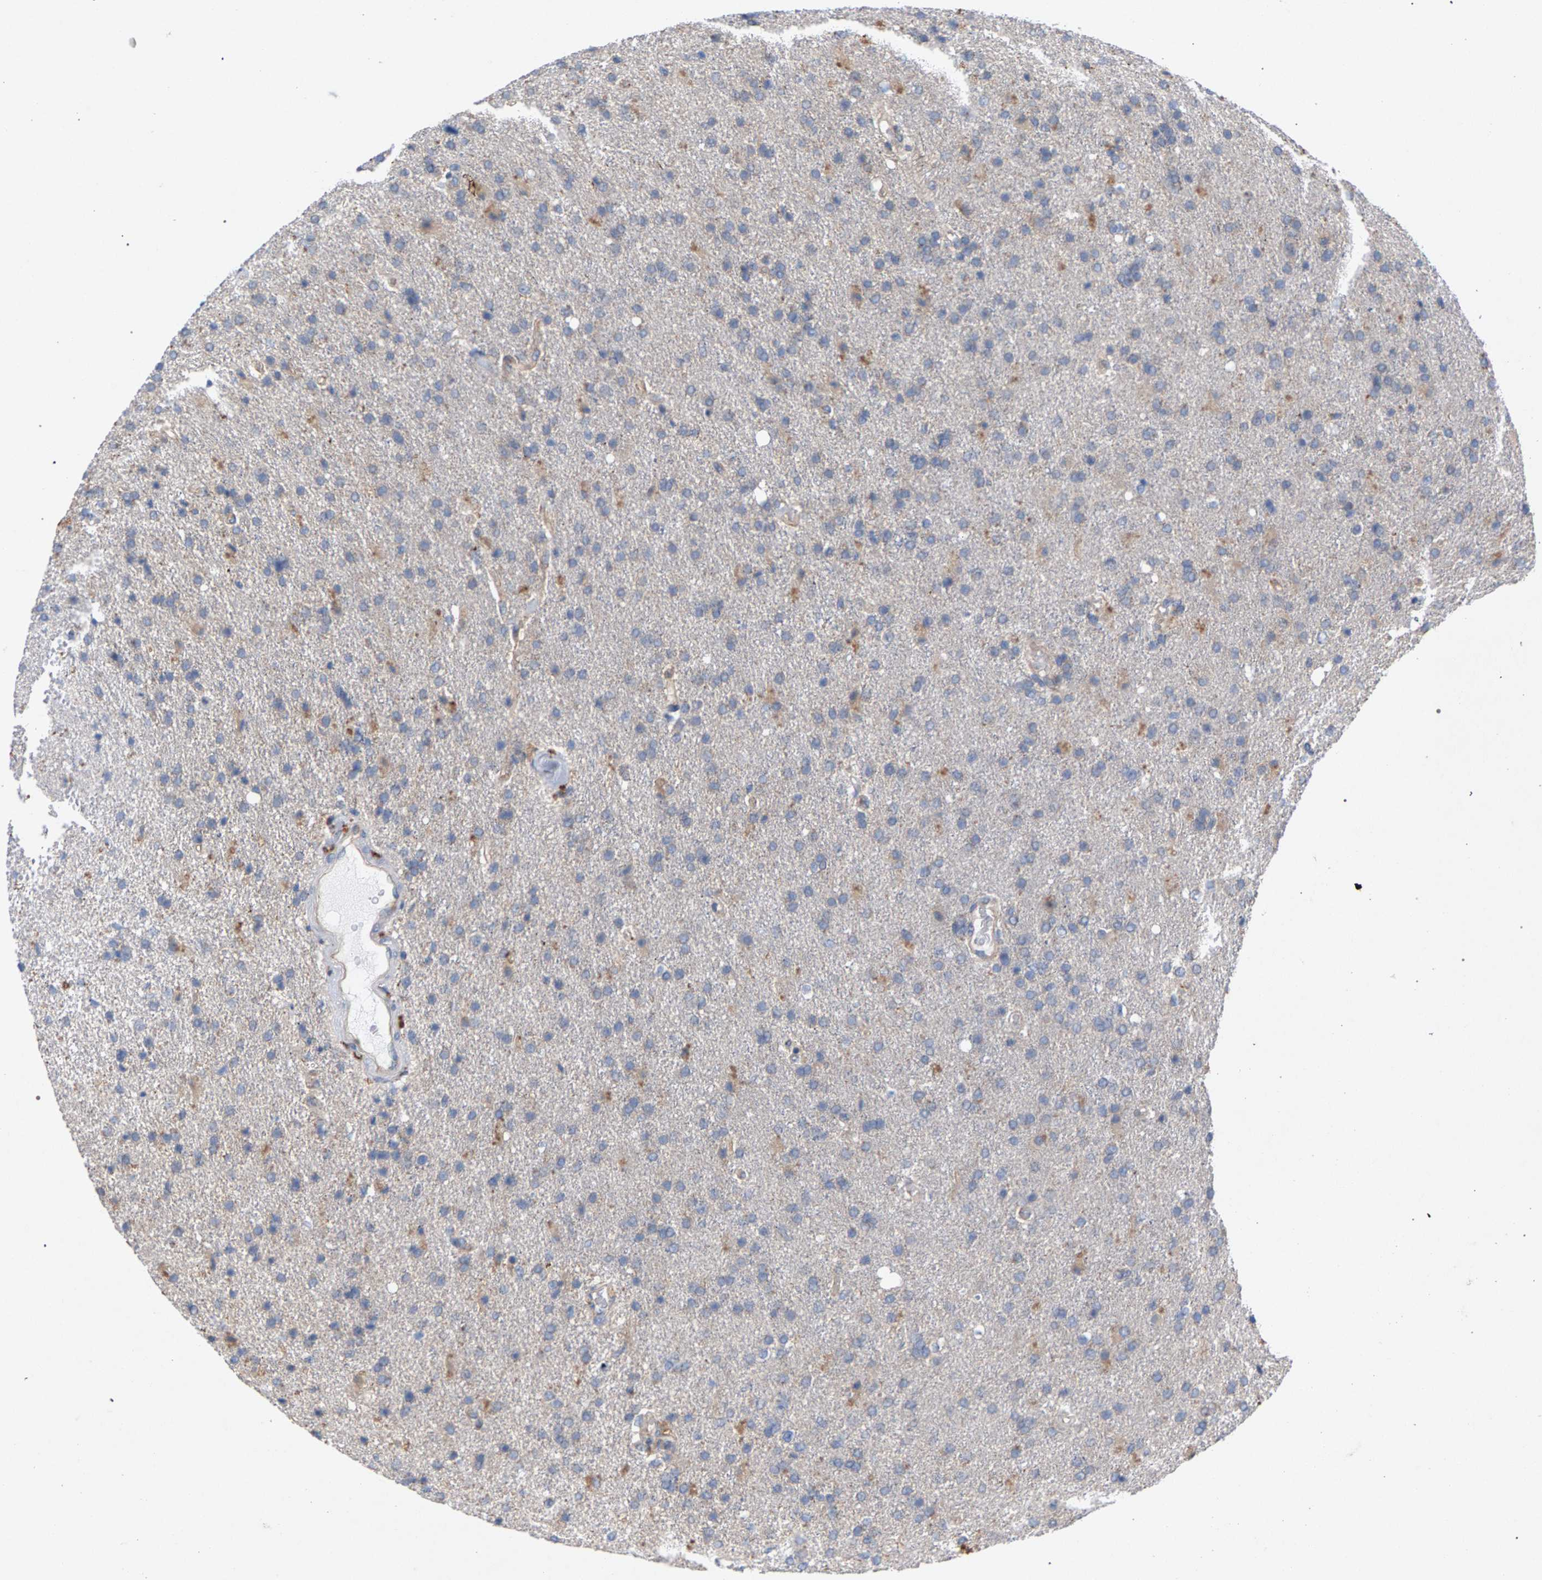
{"staining": {"intensity": "weak", "quantity": "<25%", "location": "cytoplasmic/membranous"}, "tissue": "glioma", "cell_type": "Tumor cells", "image_type": "cancer", "snomed": [{"axis": "morphology", "description": "Glioma, malignant, High grade"}, {"axis": "topography", "description": "Brain"}], "caption": "Immunohistochemistry of glioma reveals no expression in tumor cells.", "gene": "MAMDC2", "patient": {"sex": "male", "age": 72}}